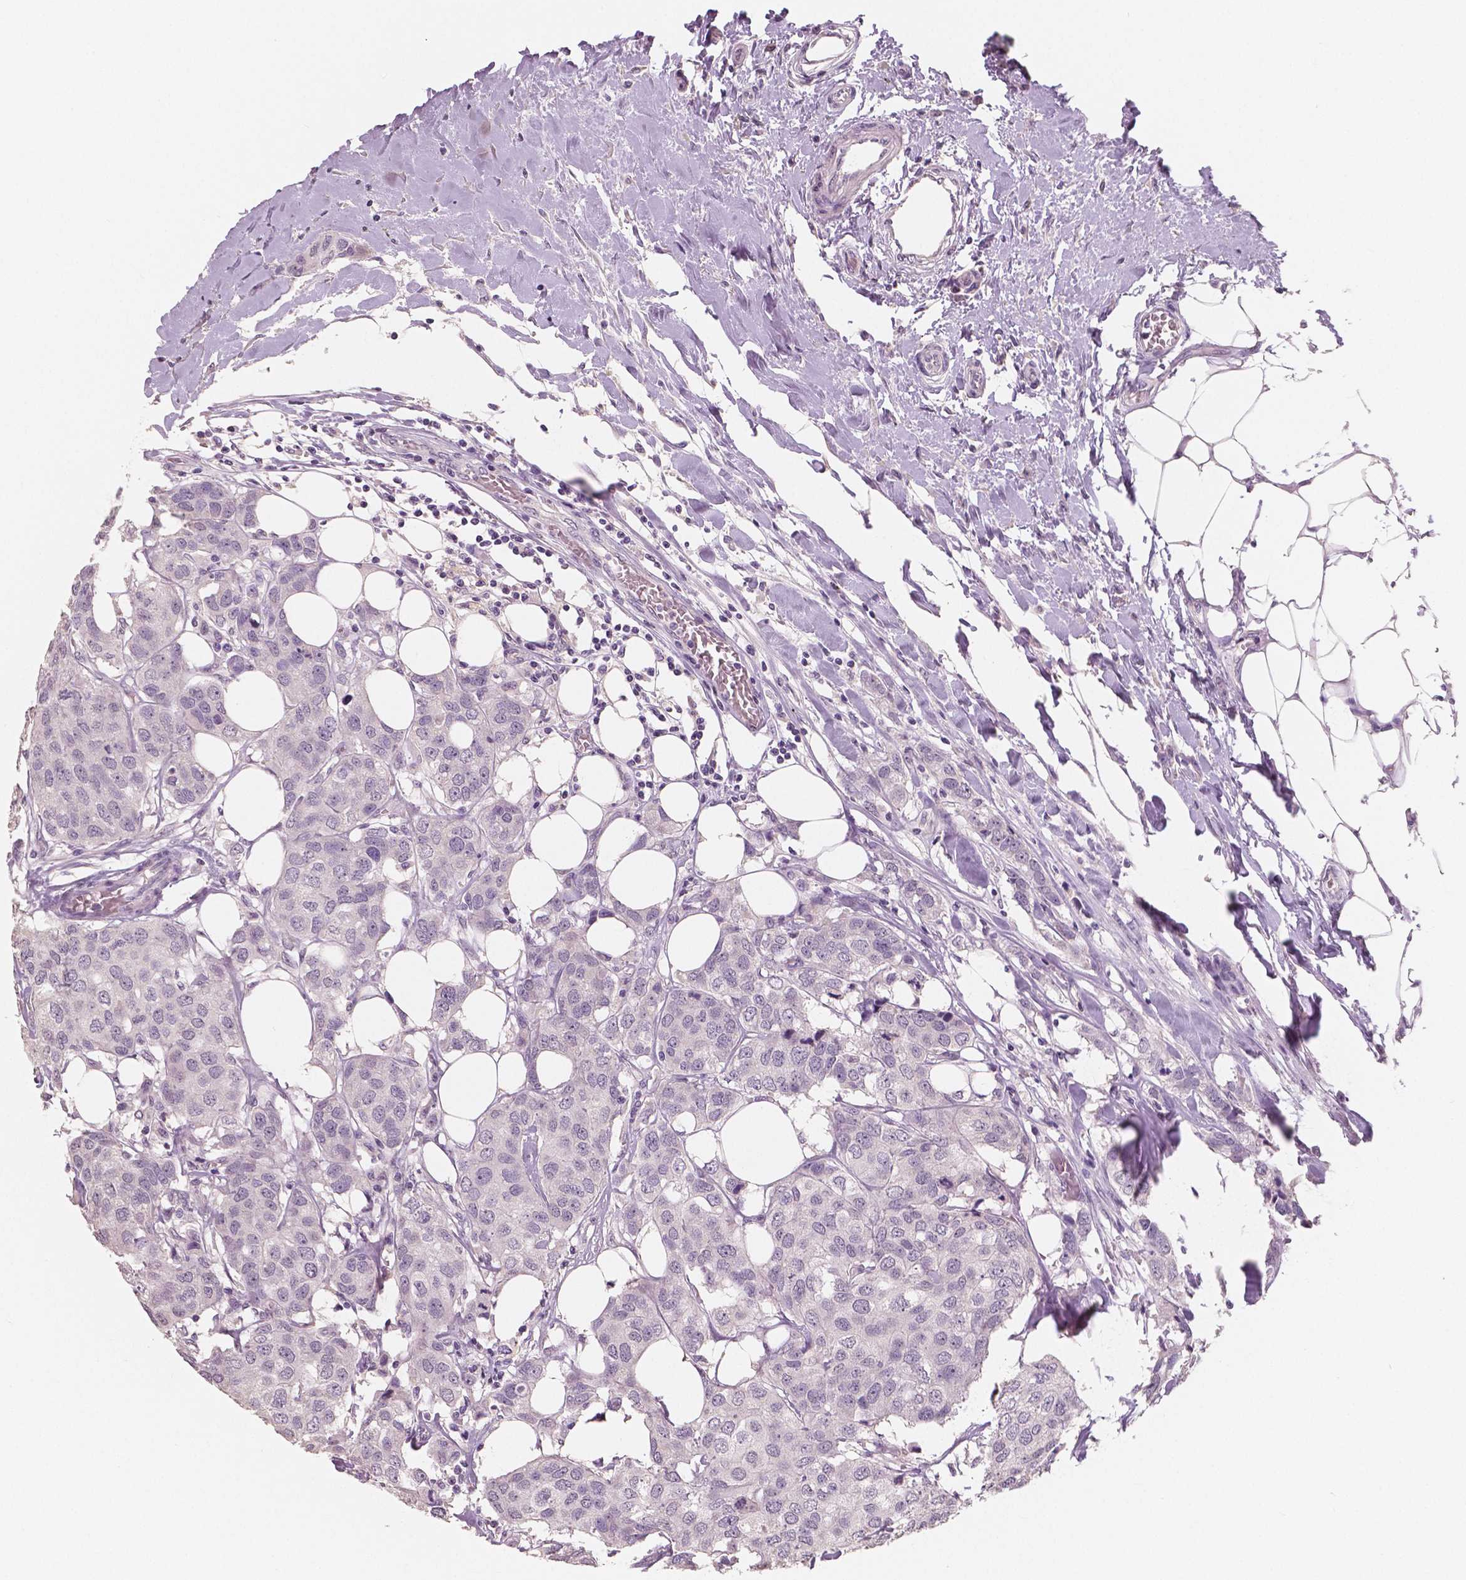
{"staining": {"intensity": "negative", "quantity": "none", "location": "none"}, "tissue": "breast cancer", "cell_type": "Tumor cells", "image_type": "cancer", "snomed": [{"axis": "morphology", "description": "Duct carcinoma"}, {"axis": "topography", "description": "Breast"}], "caption": "The photomicrograph shows no staining of tumor cells in breast infiltrating ductal carcinoma.", "gene": "NECAB1", "patient": {"sex": "female", "age": 80}}